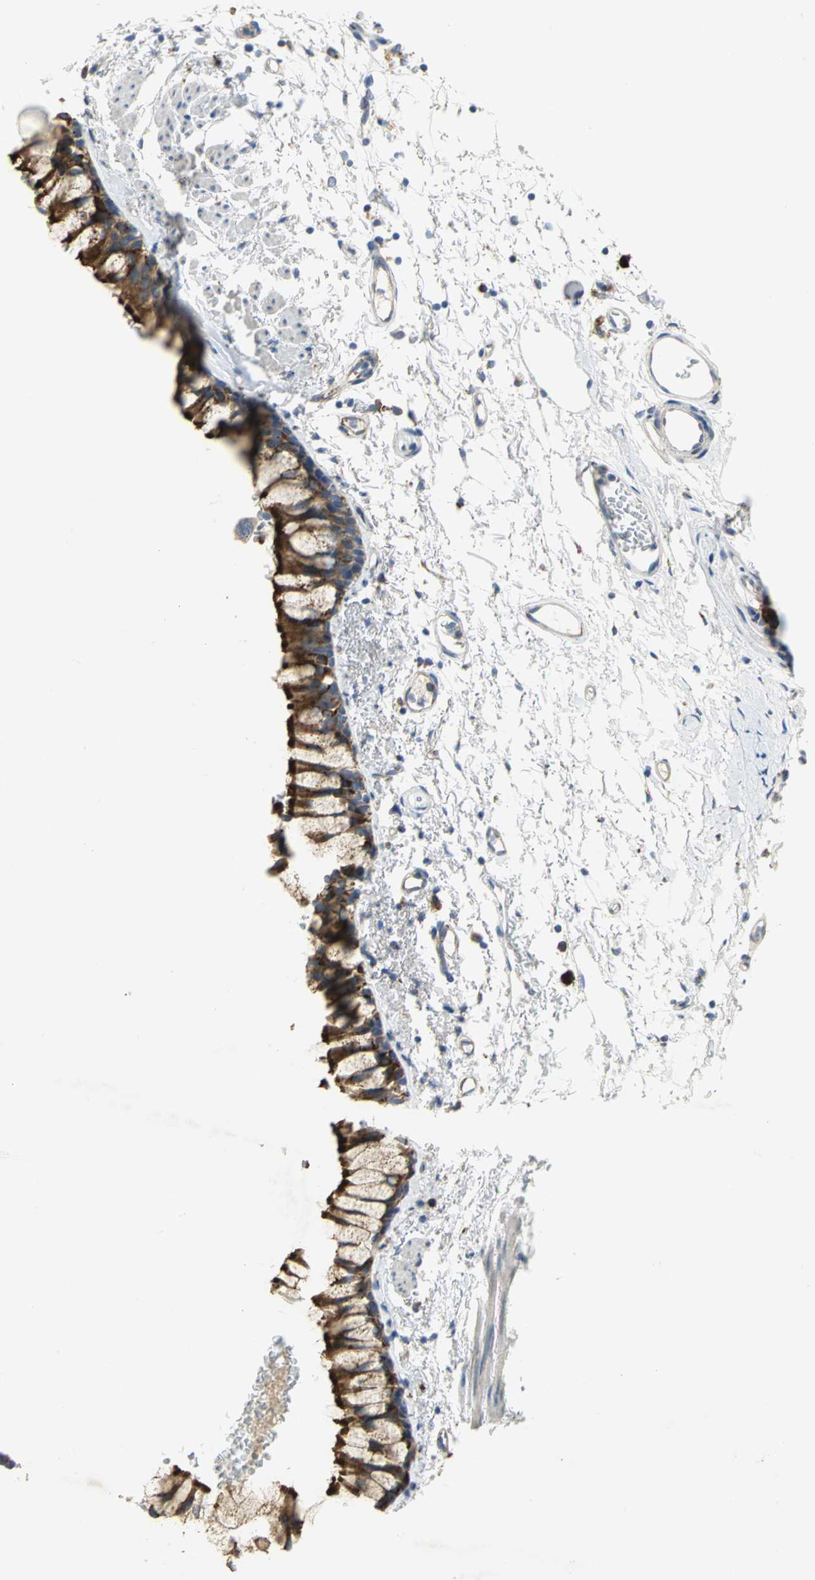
{"staining": {"intensity": "strong", "quantity": ">75%", "location": "cytoplasmic/membranous"}, "tissue": "bronchus", "cell_type": "Respiratory epithelial cells", "image_type": "normal", "snomed": [{"axis": "morphology", "description": "Normal tissue, NOS"}, {"axis": "topography", "description": "Bronchus"}], "caption": "Strong cytoplasmic/membranous positivity is present in about >75% of respiratory epithelial cells in unremarkable bronchus.", "gene": "TULP4", "patient": {"sex": "female", "age": 73}}